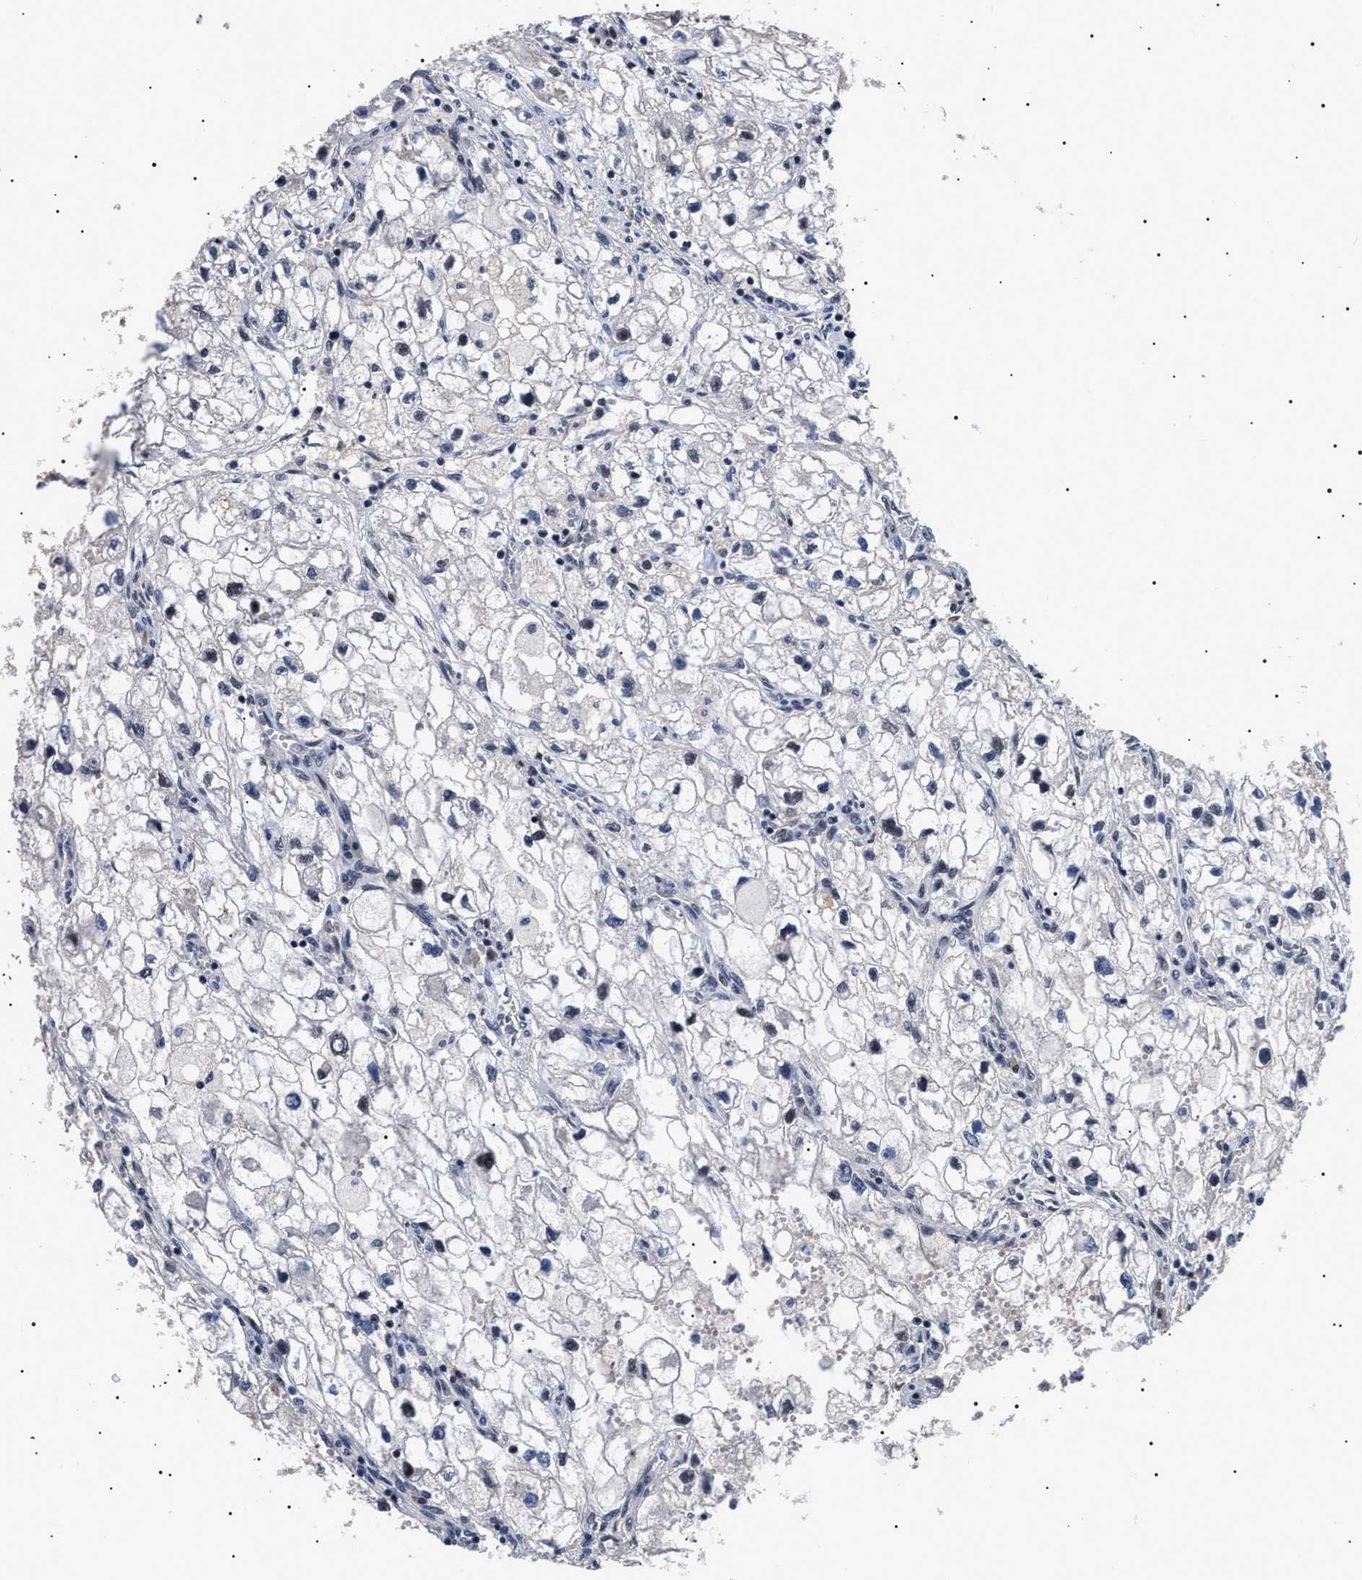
{"staining": {"intensity": "weak", "quantity": "<25%", "location": "nuclear"}, "tissue": "renal cancer", "cell_type": "Tumor cells", "image_type": "cancer", "snomed": [{"axis": "morphology", "description": "Adenocarcinoma, NOS"}, {"axis": "topography", "description": "Kidney"}], "caption": "Adenocarcinoma (renal) was stained to show a protein in brown. There is no significant positivity in tumor cells.", "gene": "CAAP1", "patient": {"sex": "female", "age": 70}}